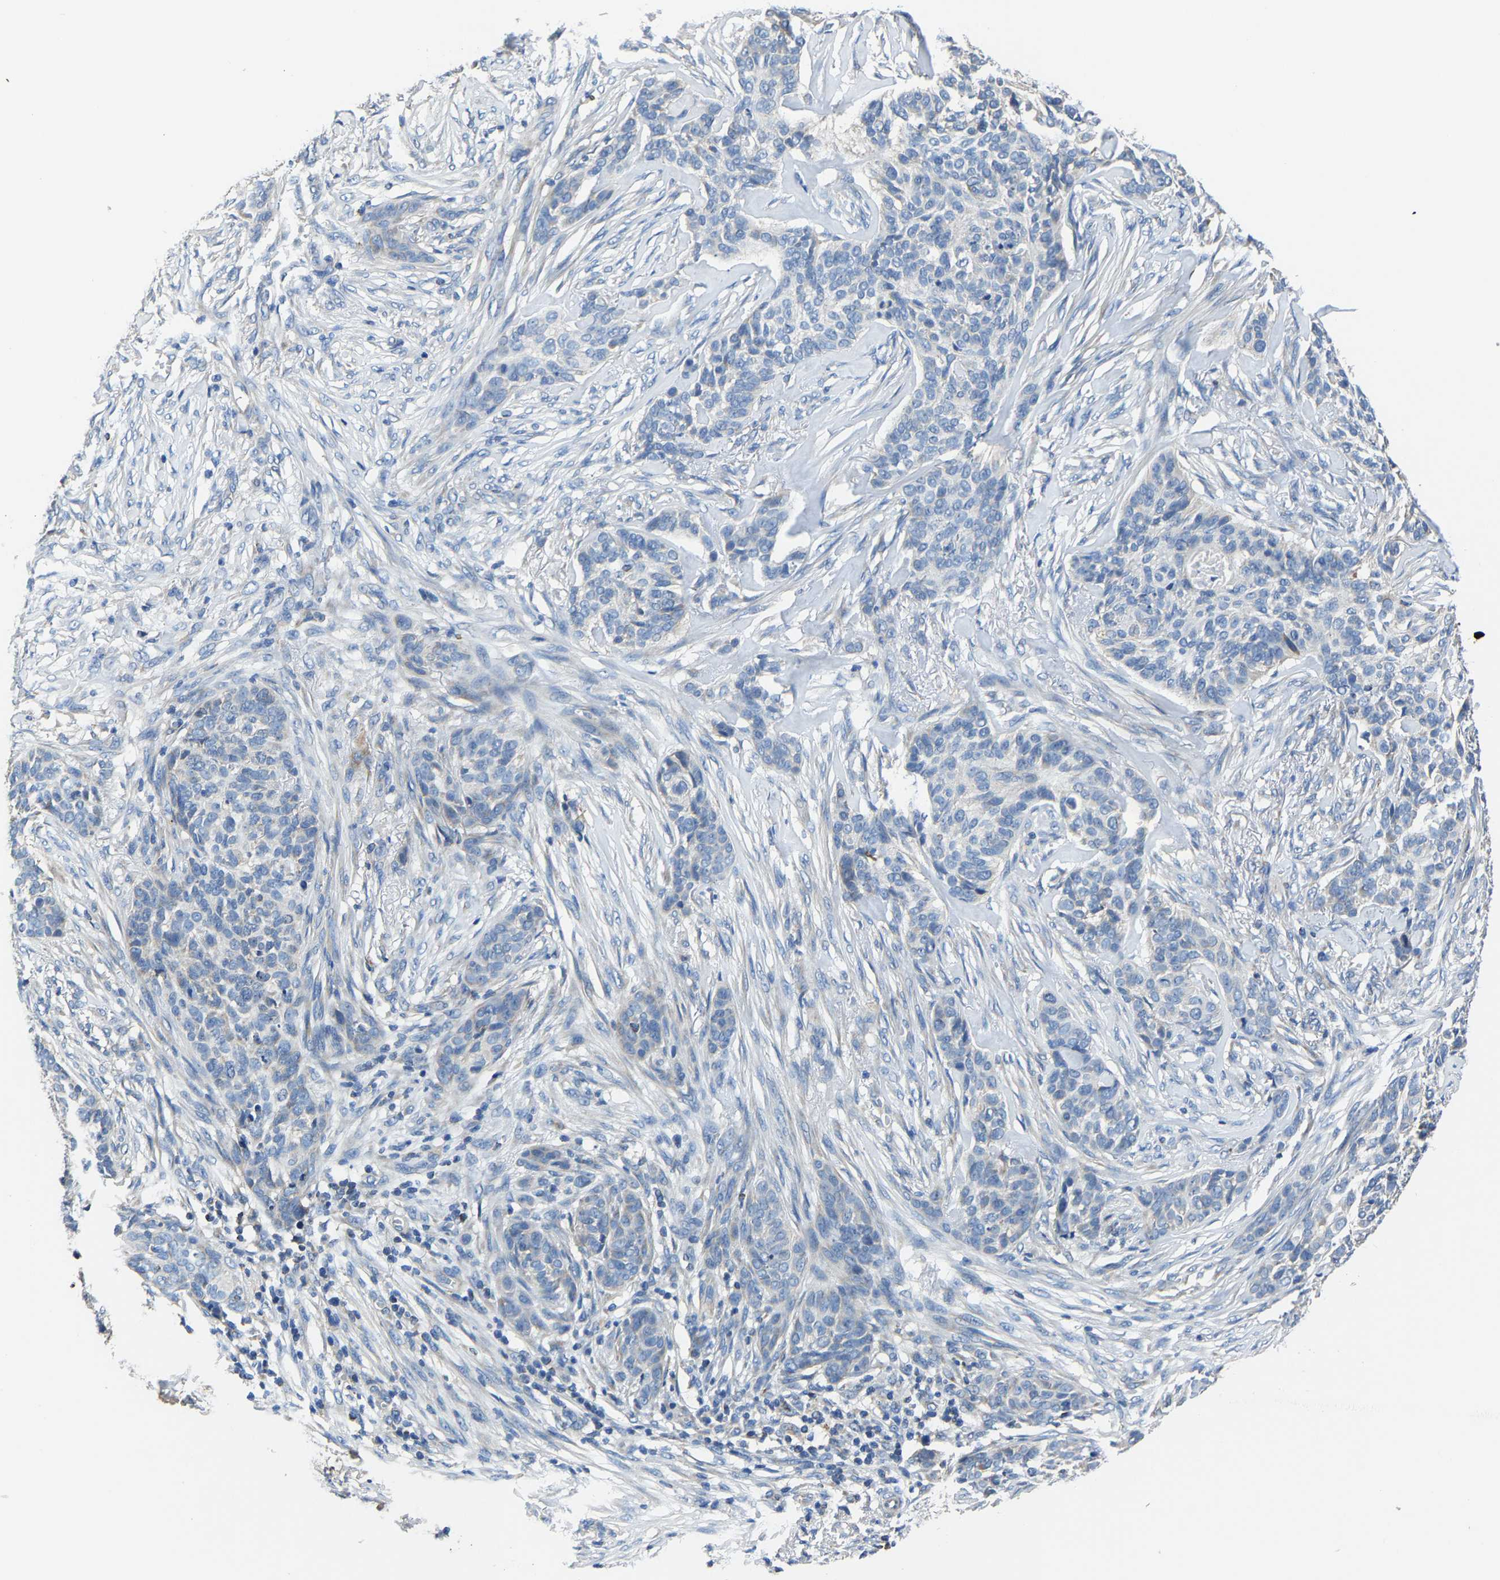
{"staining": {"intensity": "negative", "quantity": "none", "location": "none"}, "tissue": "skin cancer", "cell_type": "Tumor cells", "image_type": "cancer", "snomed": [{"axis": "morphology", "description": "Basal cell carcinoma"}, {"axis": "topography", "description": "Skin"}], "caption": "Skin cancer was stained to show a protein in brown. There is no significant positivity in tumor cells.", "gene": "AGK", "patient": {"sex": "male", "age": 85}}